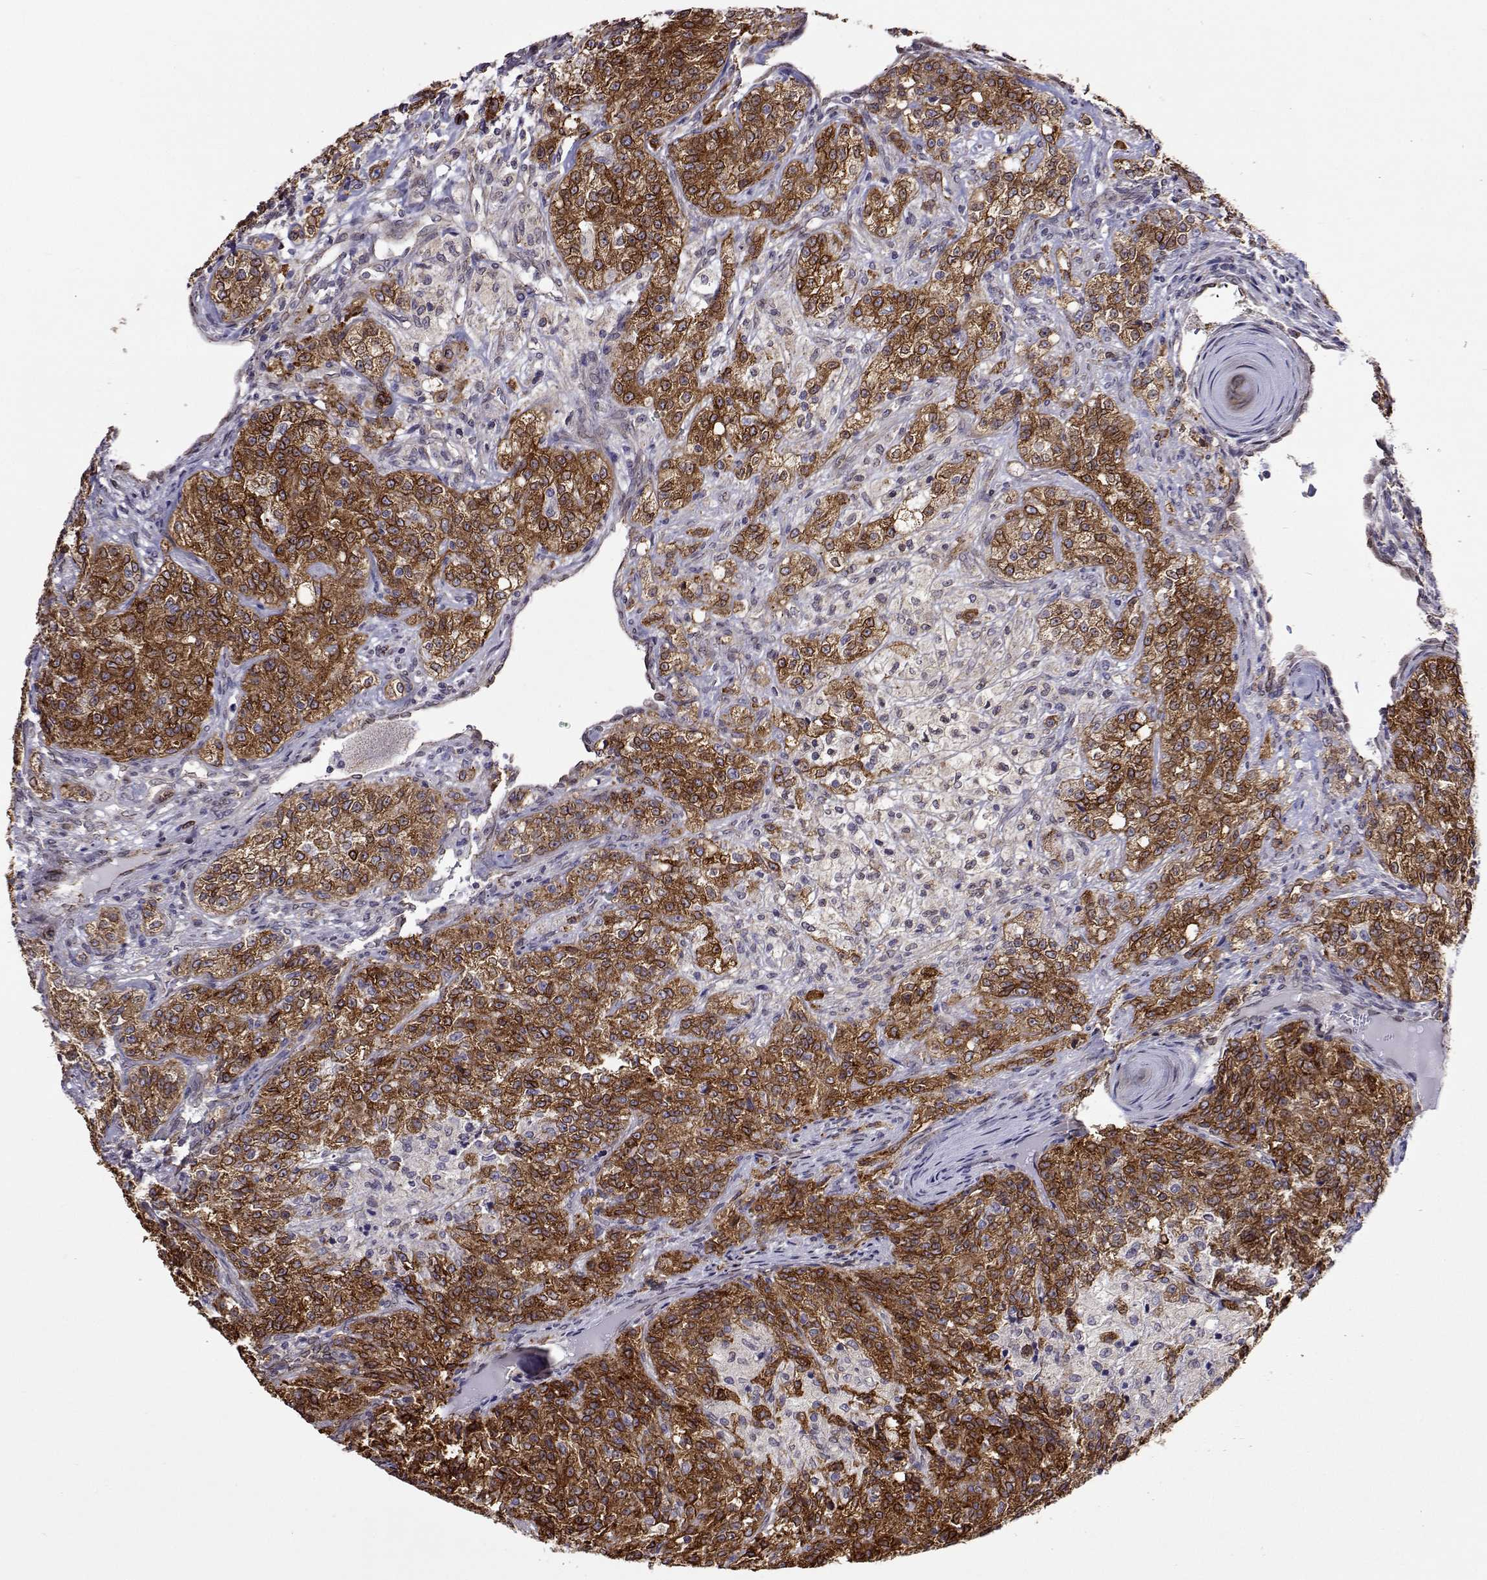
{"staining": {"intensity": "strong", "quantity": ">75%", "location": "cytoplasmic/membranous"}, "tissue": "renal cancer", "cell_type": "Tumor cells", "image_type": "cancer", "snomed": [{"axis": "morphology", "description": "Adenocarcinoma, NOS"}, {"axis": "topography", "description": "Kidney"}], "caption": "This image demonstrates immunohistochemistry (IHC) staining of adenocarcinoma (renal), with high strong cytoplasmic/membranous expression in approximately >75% of tumor cells.", "gene": "PGRMC2", "patient": {"sex": "female", "age": 63}}